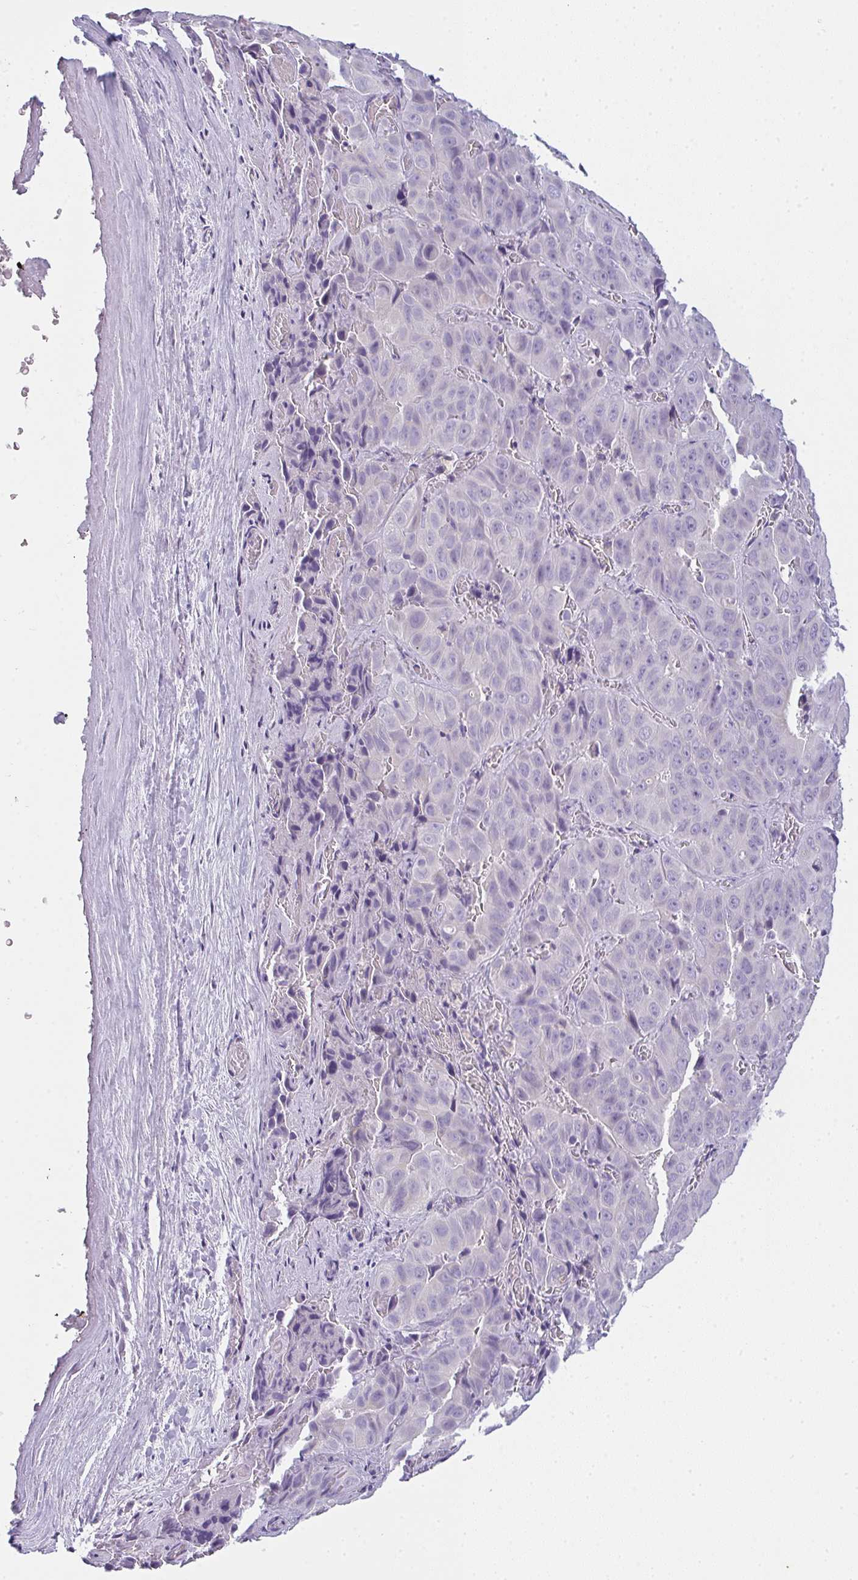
{"staining": {"intensity": "negative", "quantity": "none", "location": "none"}, "tissue": "liver cancer", "cell_type": "Tumor cells", "image_type": "cancer", "snomed": [{"axis": "morphology", "description": "Cholangiocarcinoma"}, {"axis": "topography", "description": "Liver"}], "caption": "The histopathology image reveals no significant positivity in tumor cells of cholangiocarcinoma (liver).", "gene": "COX7B", "patient": {"sex": "female", "age": 52}}